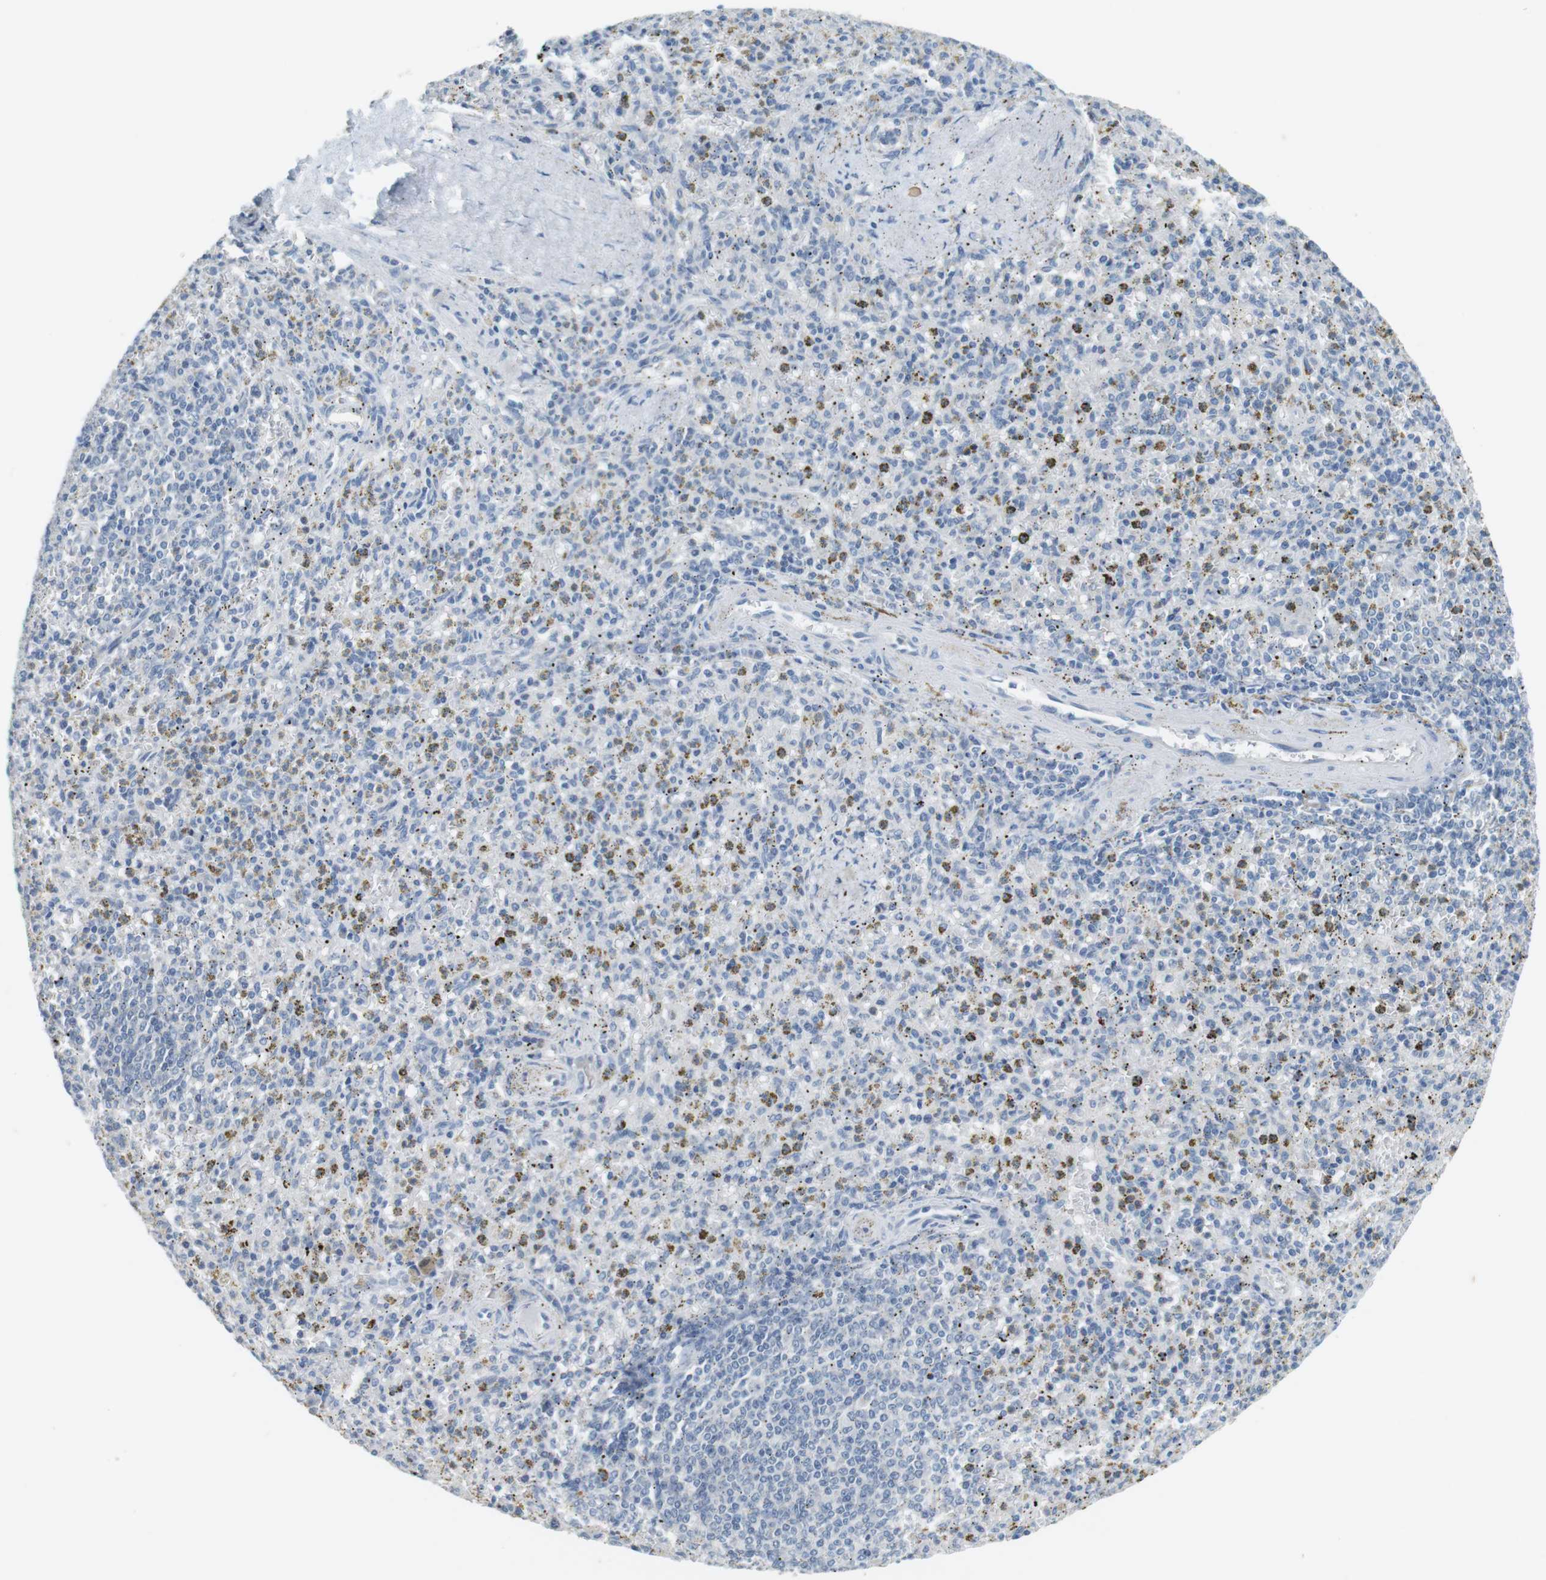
{"staining": {"intensity": "negative", "quantity": "none", "location": "none"}, "tissue": "spleen", "cell_type": "Cells in red pulp", "image_type": "normal", "snomed": [{"axis": "morphology", "description": "Normal tissue, NOS"}, {"axis": "topography", "description": "Spleen"}], "caption": "Cells in red pulp show no significant positivity in normal spleen.", "gene": "MUC5B", "patient": {"sex": "male", "age": 72}}